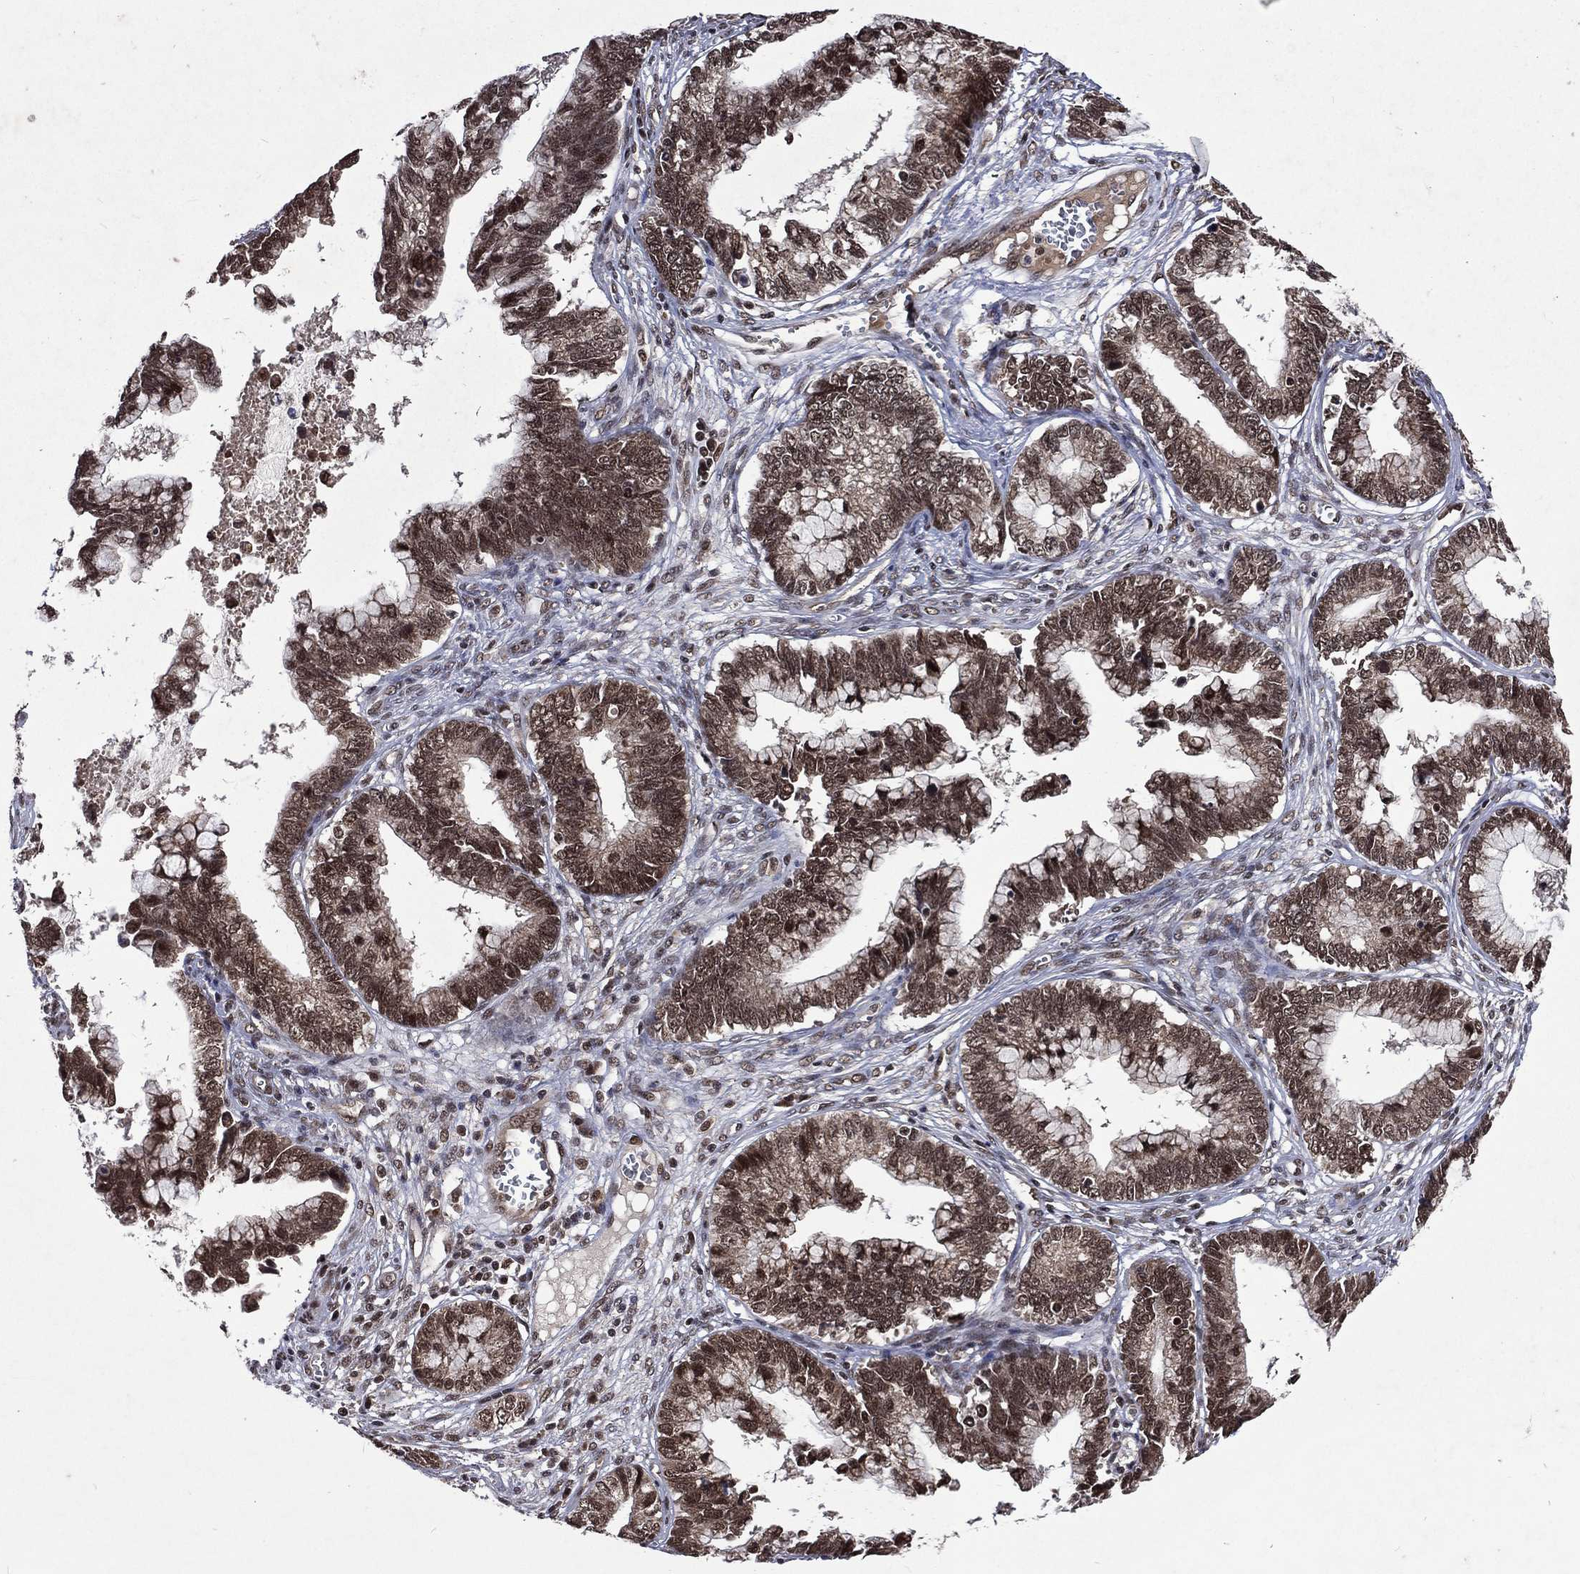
{"staining": {"intensity": "moderate", "quantity": ">75%", "location": "cytoplasmic/membranous,nuclear"}, "tissue": "cervical cancer", "cell_type": "Tumor cells", "image_type": "cancer", "snomed": [{"axis": "morphology", "description": "Adenocarcinoma, NOS"}, {"axis": "topography", "description": "Cervix"}], "caption": "Moderate cytoplasmic/membranous and nuclear expression for a protein is present in about >75% of tumor cells of cervical cancer (adenocarcinoma) using immunohistochemistry.", "gene": "DMAP1", "patient": {"sex": "female", "age": 44}}